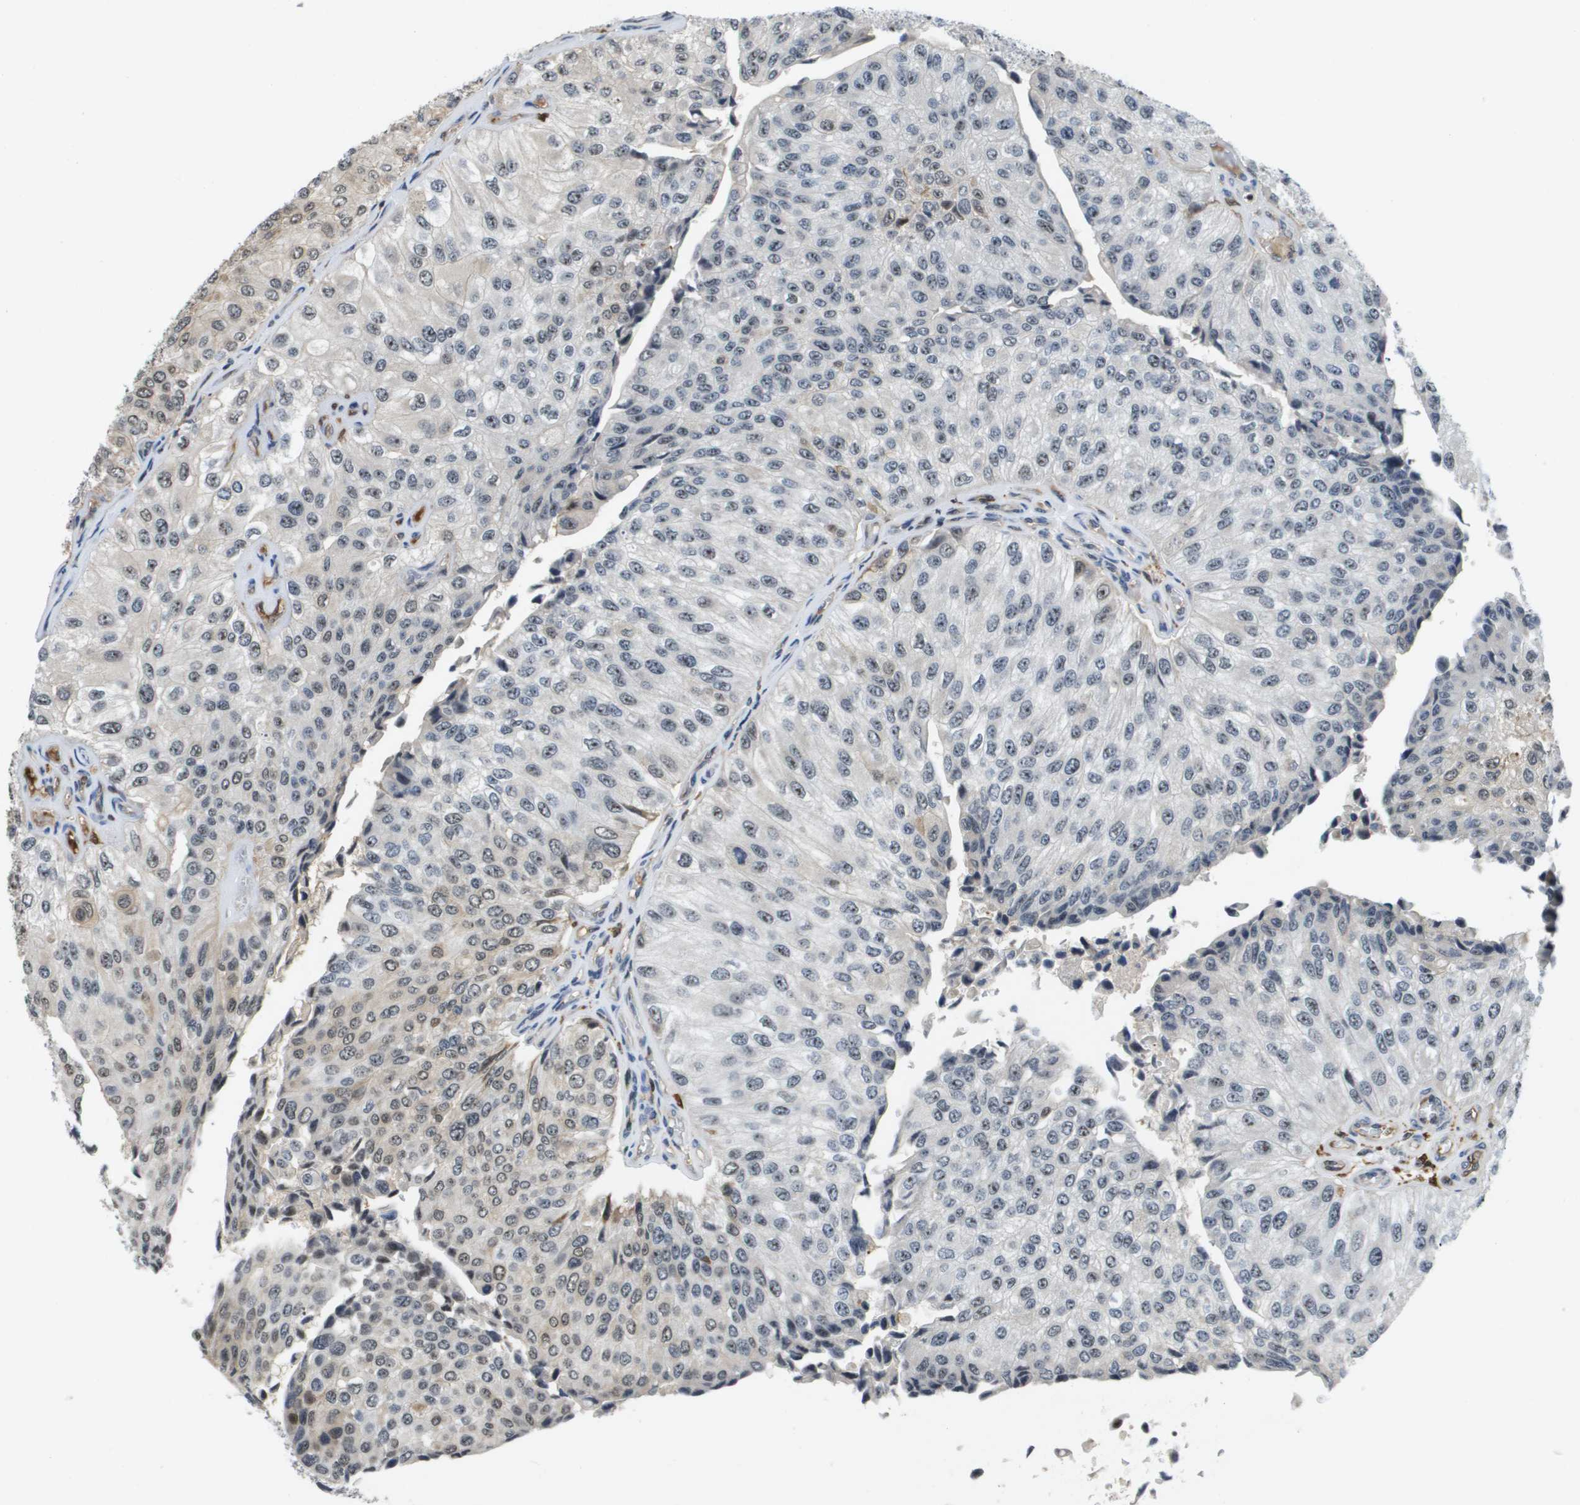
{"staining": {"intensity": "weak", "quantity": "<25%", "location": "nuclear"}, "tissue": "urothelial cancer", "cell_type": "Tumor cells", "image_type": "cancer", "snomed": [{"axis": "morphology", "description": "Urothelial carcinoma, High grade"}, {"axis": "topography", "description": "Kidney"}, {"axis": "topography", "description": "Urinary bladder"}], "caption": "IHC image of human high-grade urothelial carcinoma stained for a protein (brown), which shows no positivity in tumor cells. (DAB (3,3'-diaminobenzidine) IHC with hematoxylin counter stain).", "gene": "EP400", "patient": {"sex": "male", "age": 77}}